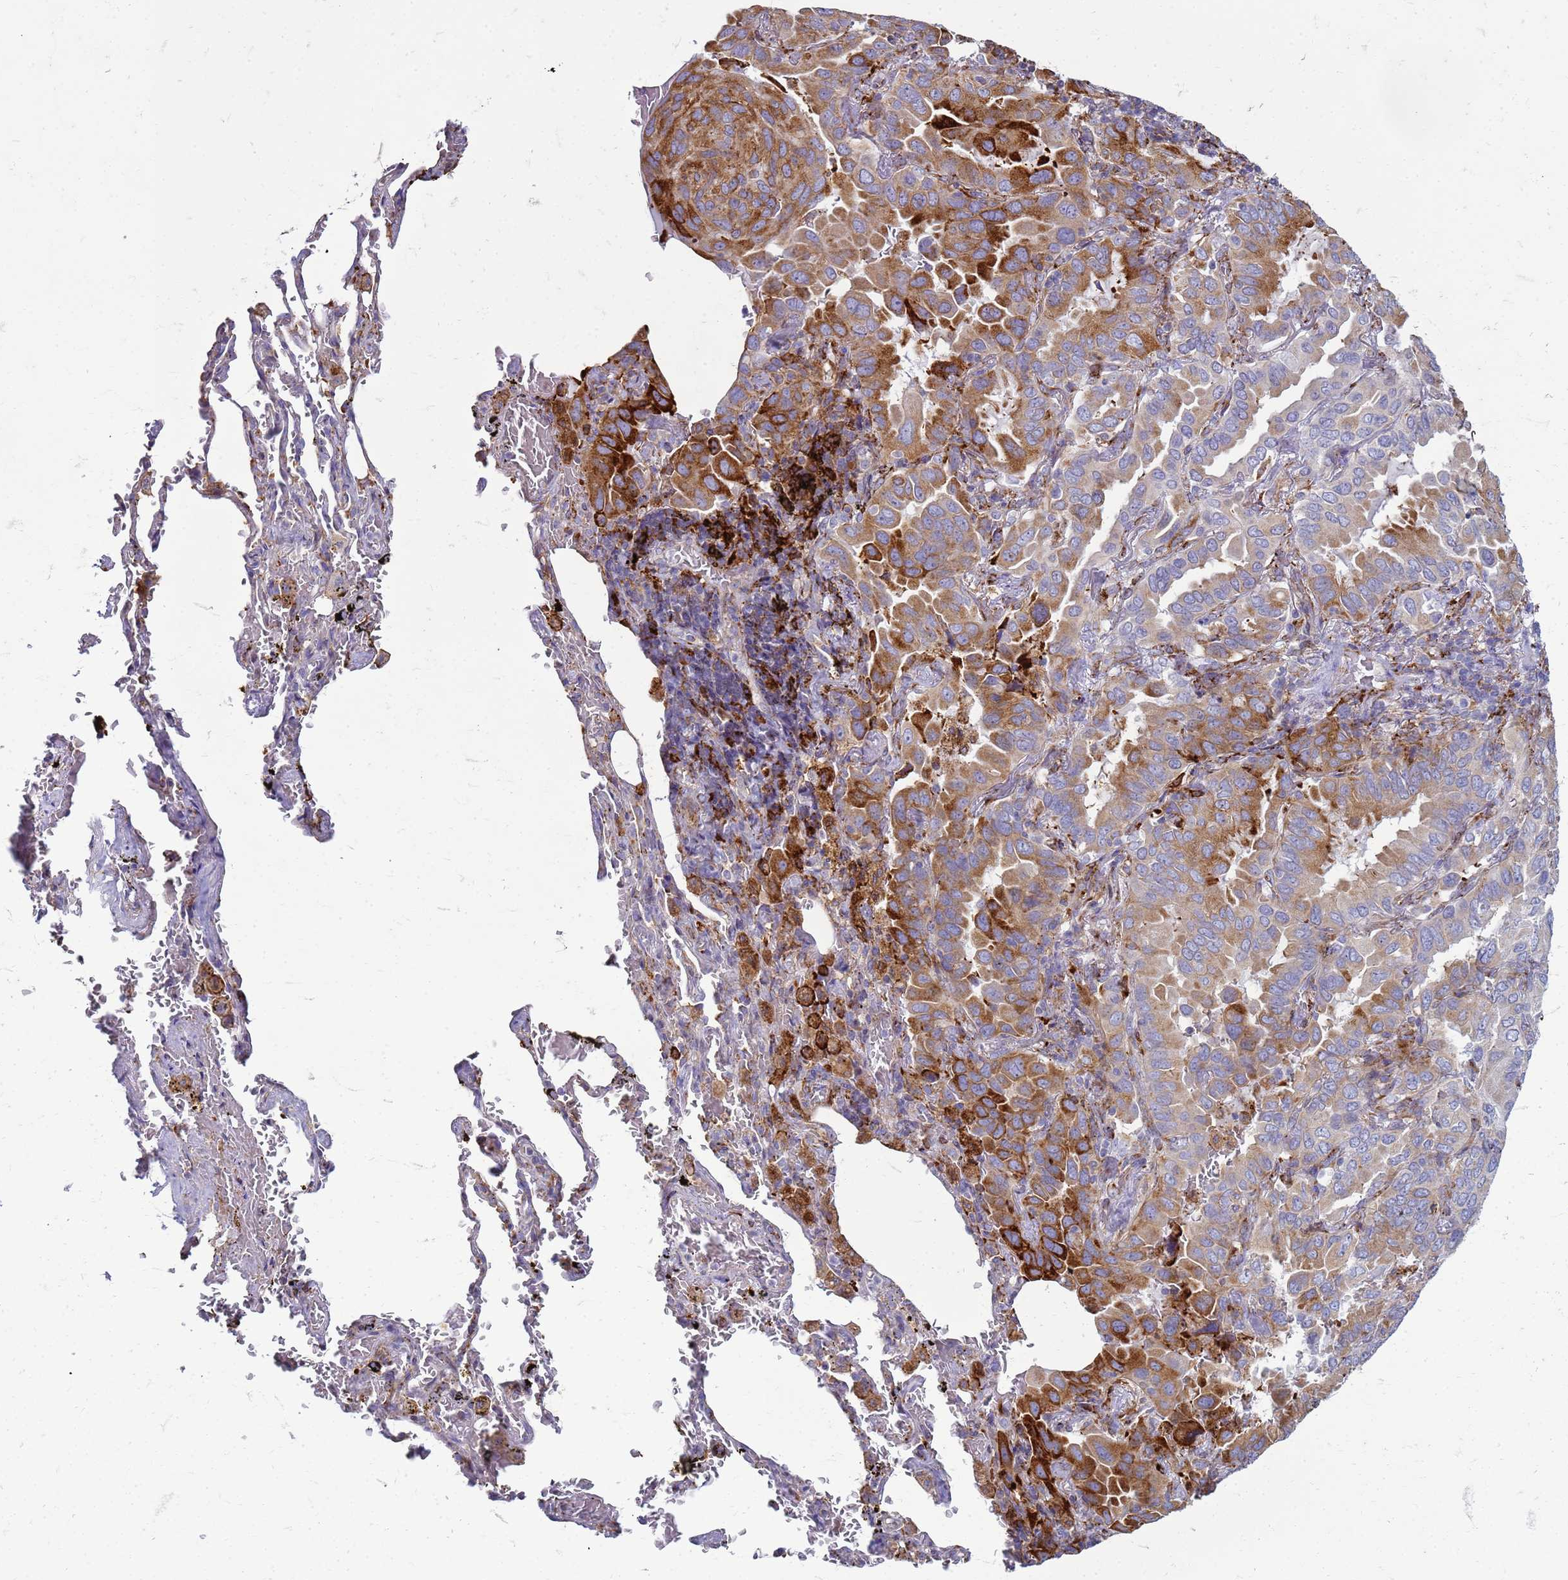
{"staining": {"intensity": "moderate", "quantity": ">75%", "location": "cytoplasmic/membranous"}, "tissue": "lung cancer", "cell_type": "Tumor cells", "image_type": "cancer", "snomed": [{"axis": "morphology", "description": "Adenocarcinoma, NOS"}, {"axis": "topography", "description": "Lung"}], "caption": "Lung adenocarcinoma tissue shows moderate cytoplasmic/membranous positivity in about >75% of tumor cells, visualized by immunohistochemistry. (Brightfield microscopy of DAB IHC at high magnification).", "gene": "PDK3", "patient": {"sex": "male", "age": 64}}